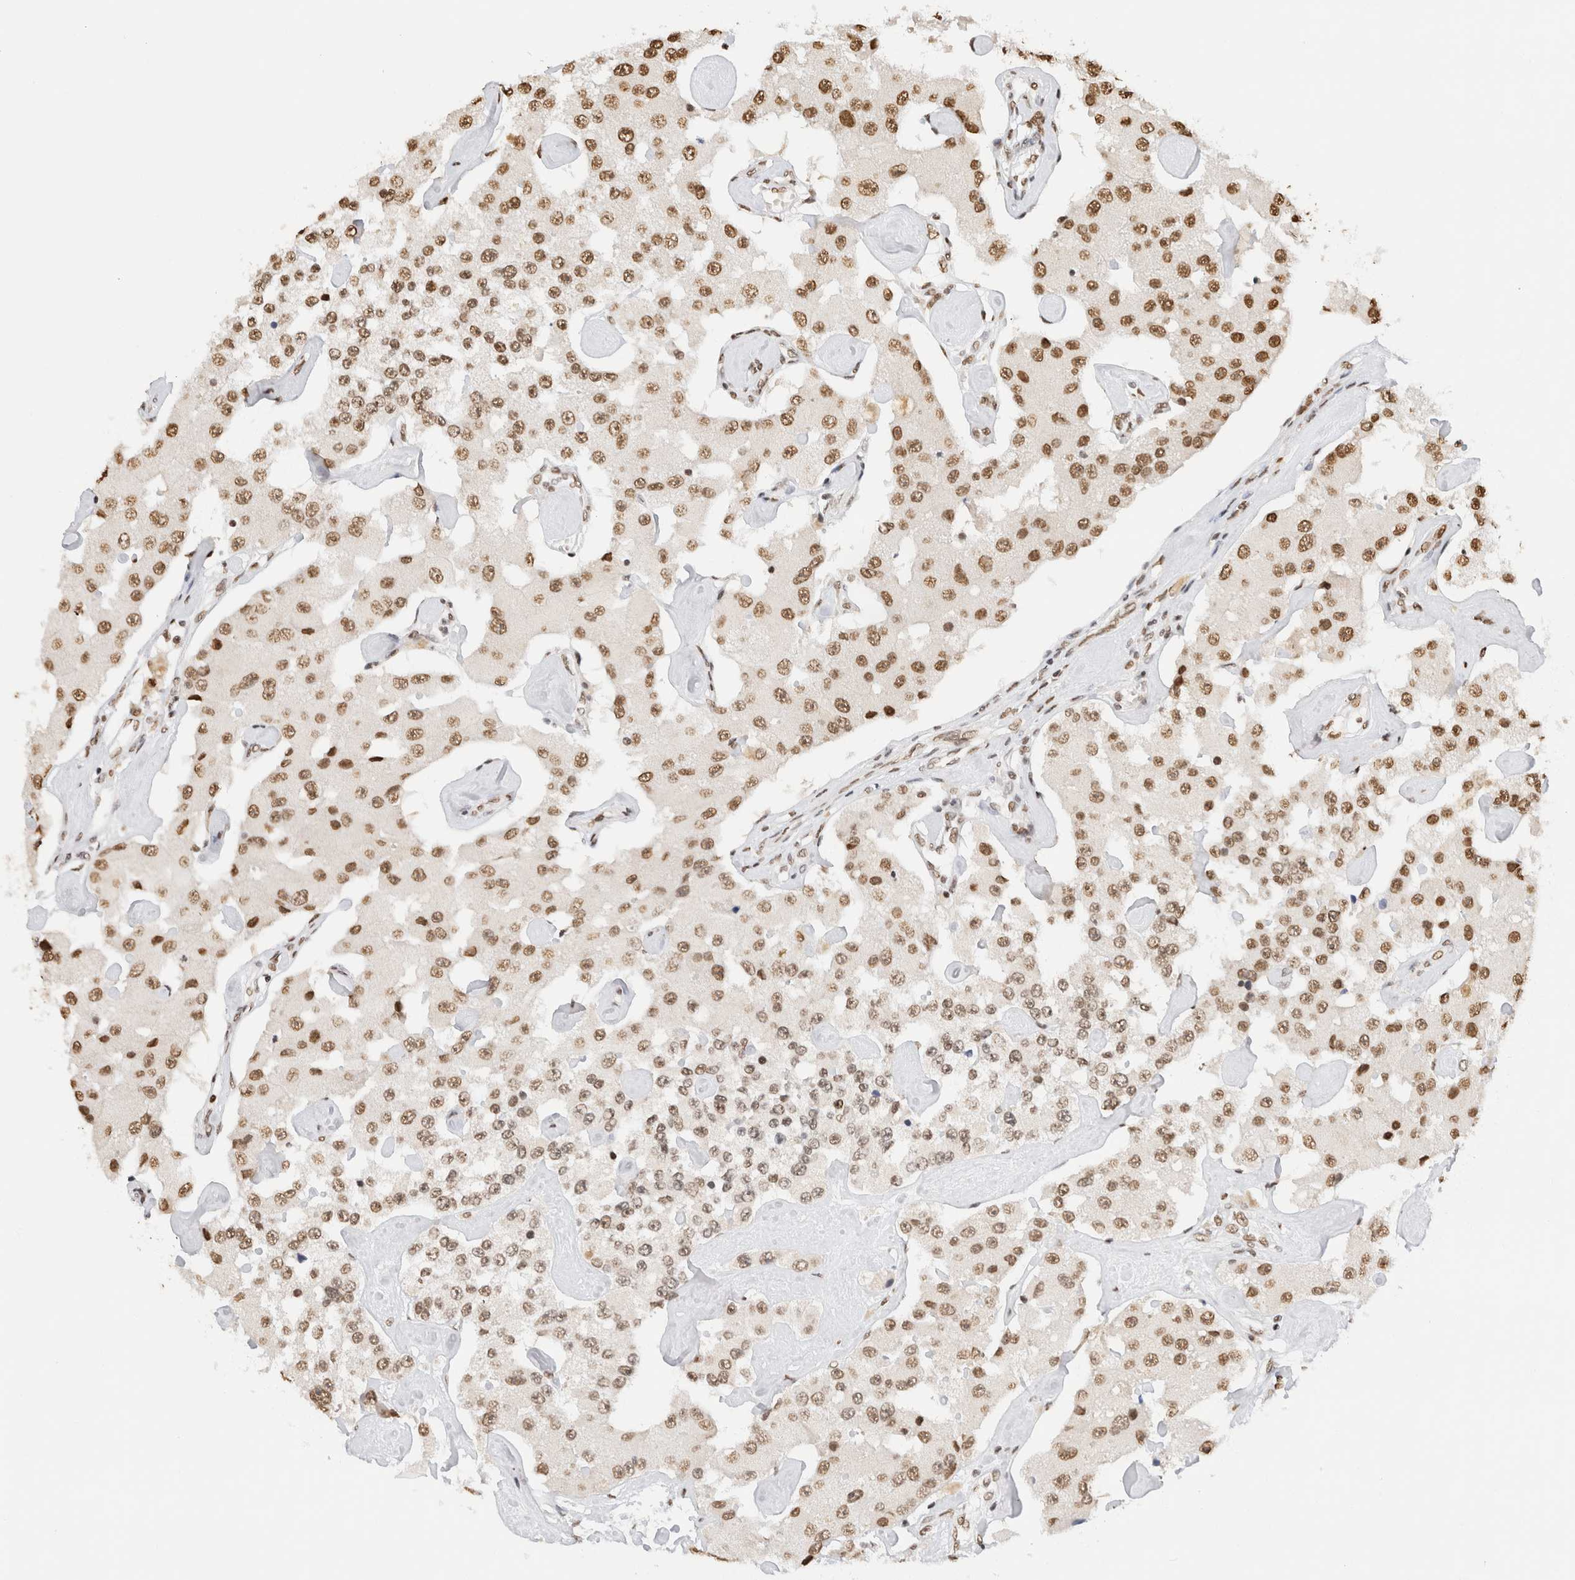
{"staining": {"intensity": "moderate", "quantity": ">75%", "location": "nuclear"}, "tissue": "carcinoid", "cell_type": "Tumor cells", "image_type": "cancer", "snomed": [{"axis": "morphology", "description": "Carcinoid, malignant, NOS"}, {"axis": "topography", "description": "Pancreas"}], "caption": "Carcinoid (malignant) tissue displays moderate nuclear expression in approximately >75% of tumor cells The staining was performed using DAB, with brown indicating positive protein expression. Nuclei are stained blue with hematoxylin.", "gene": "SUPT3H", "patient": {"sex": "male", "age": 41}}